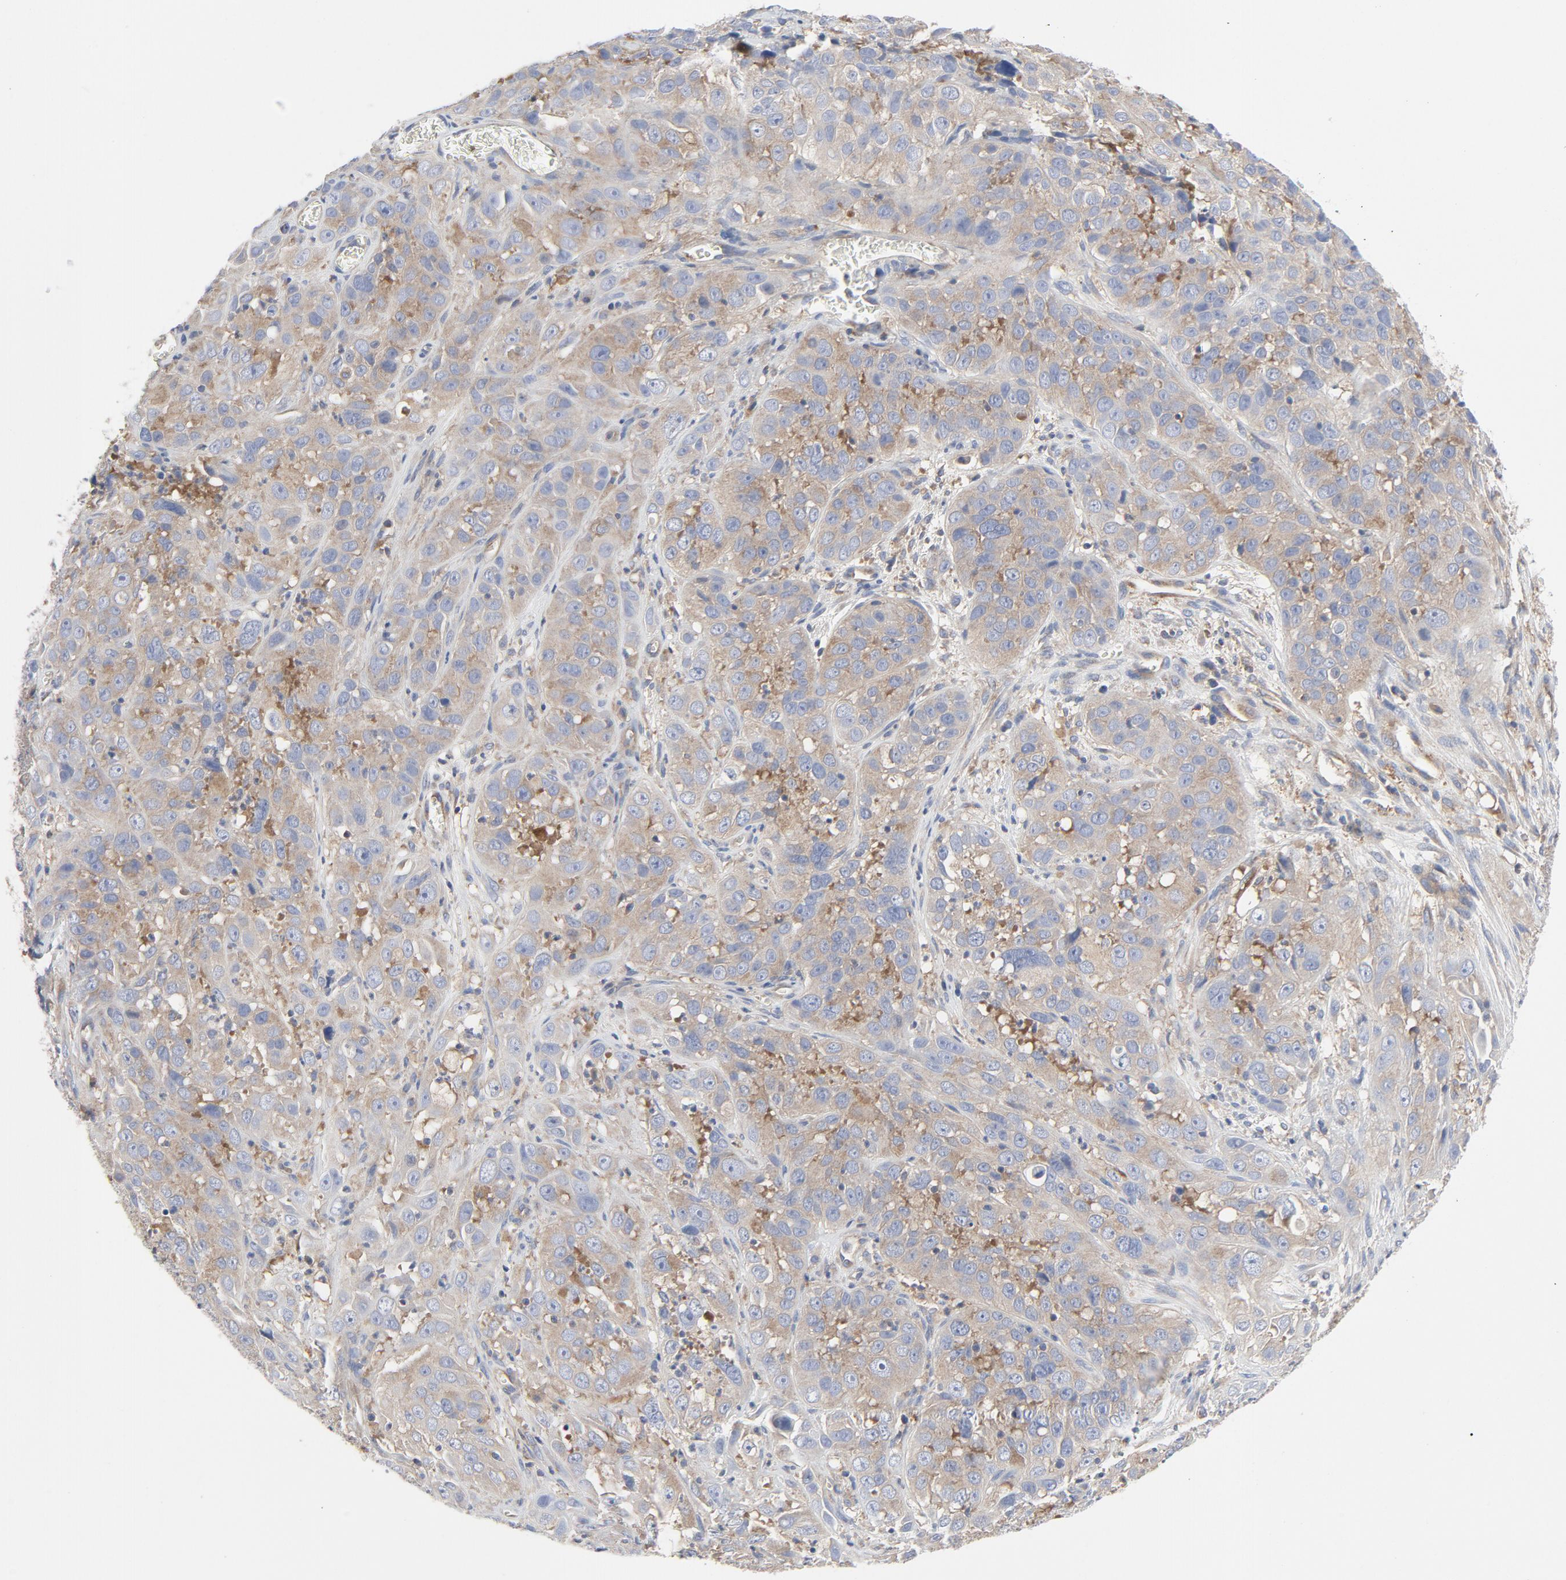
{"staining": {"intensity": "moderate", "quantity": "25%-75%", "location": "cytoplasmic/membranous"}, "tissue": "cervical cancer", "cell_type": "Tumor cells", "image_type": "cancer", "snomed": [{"axis": "morphology", "description": "Squamous cell carcinoma, NOS"}, {"axis": "topography", "description": "Cervix"}], "caption": "A brown stain shows moderate cytoplasmic/membranous positivity of a protein in cervical squamous cell carcinoma tumor cells.", "gene": "RABEP1", "patient": {"sex": "female", "age": 32}}